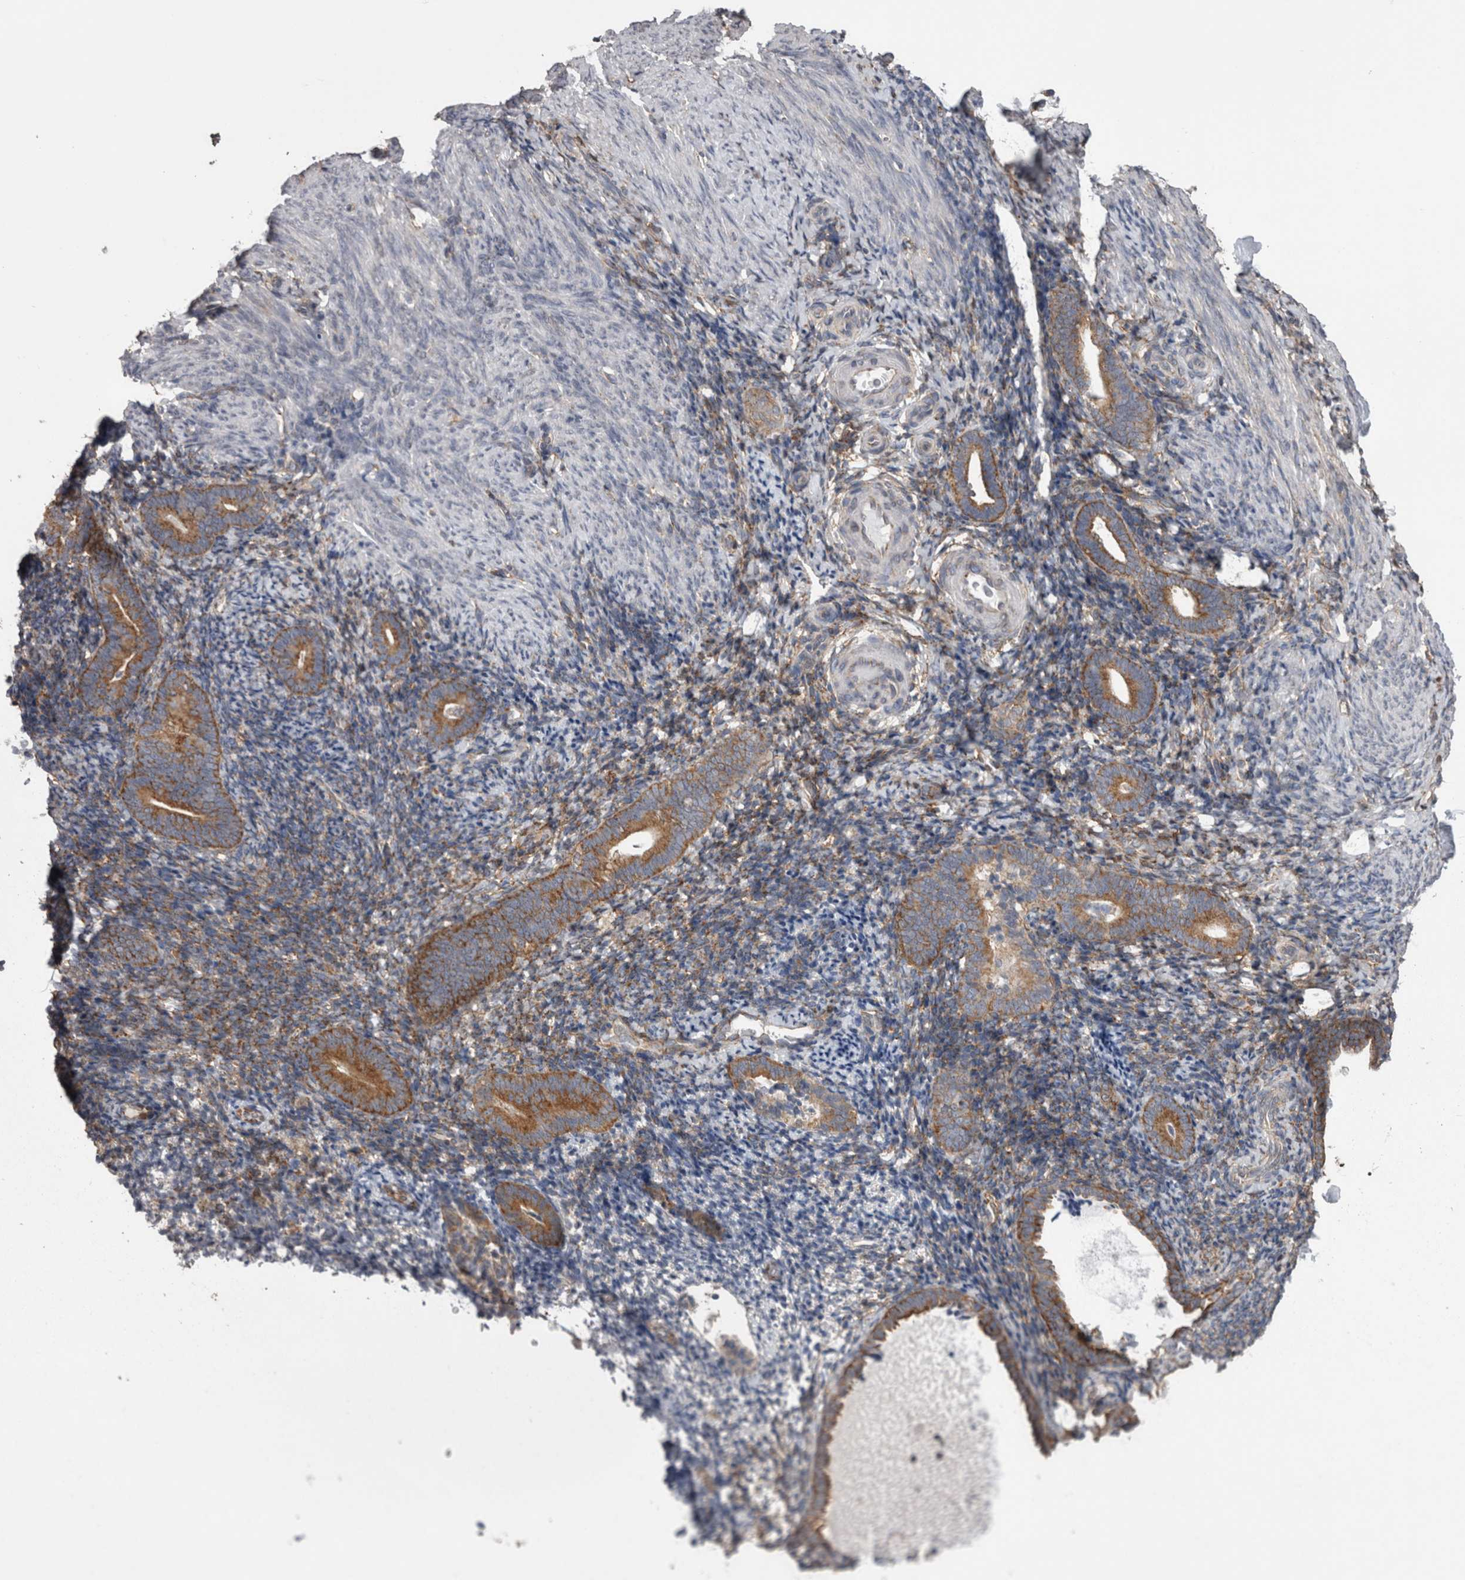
{"staining": {"intensity": "negative", "quantity": "none", "location": "none"}, "tissue": "endometrium", "cell_type": "Cells in endometrial stroma", "image_type": "normal", "snomed": [{"axis": "morphology", "description": "Normal tissue, NOS"}, {"axis": "topography", "description": "Endometrium"}], "caption": "This is an IHC histopathology image of benign endometrium. There is no staining in cells in endometrial stroma.", "gene": "DDX6", "patient": {"sex": "female", "age": 51}}